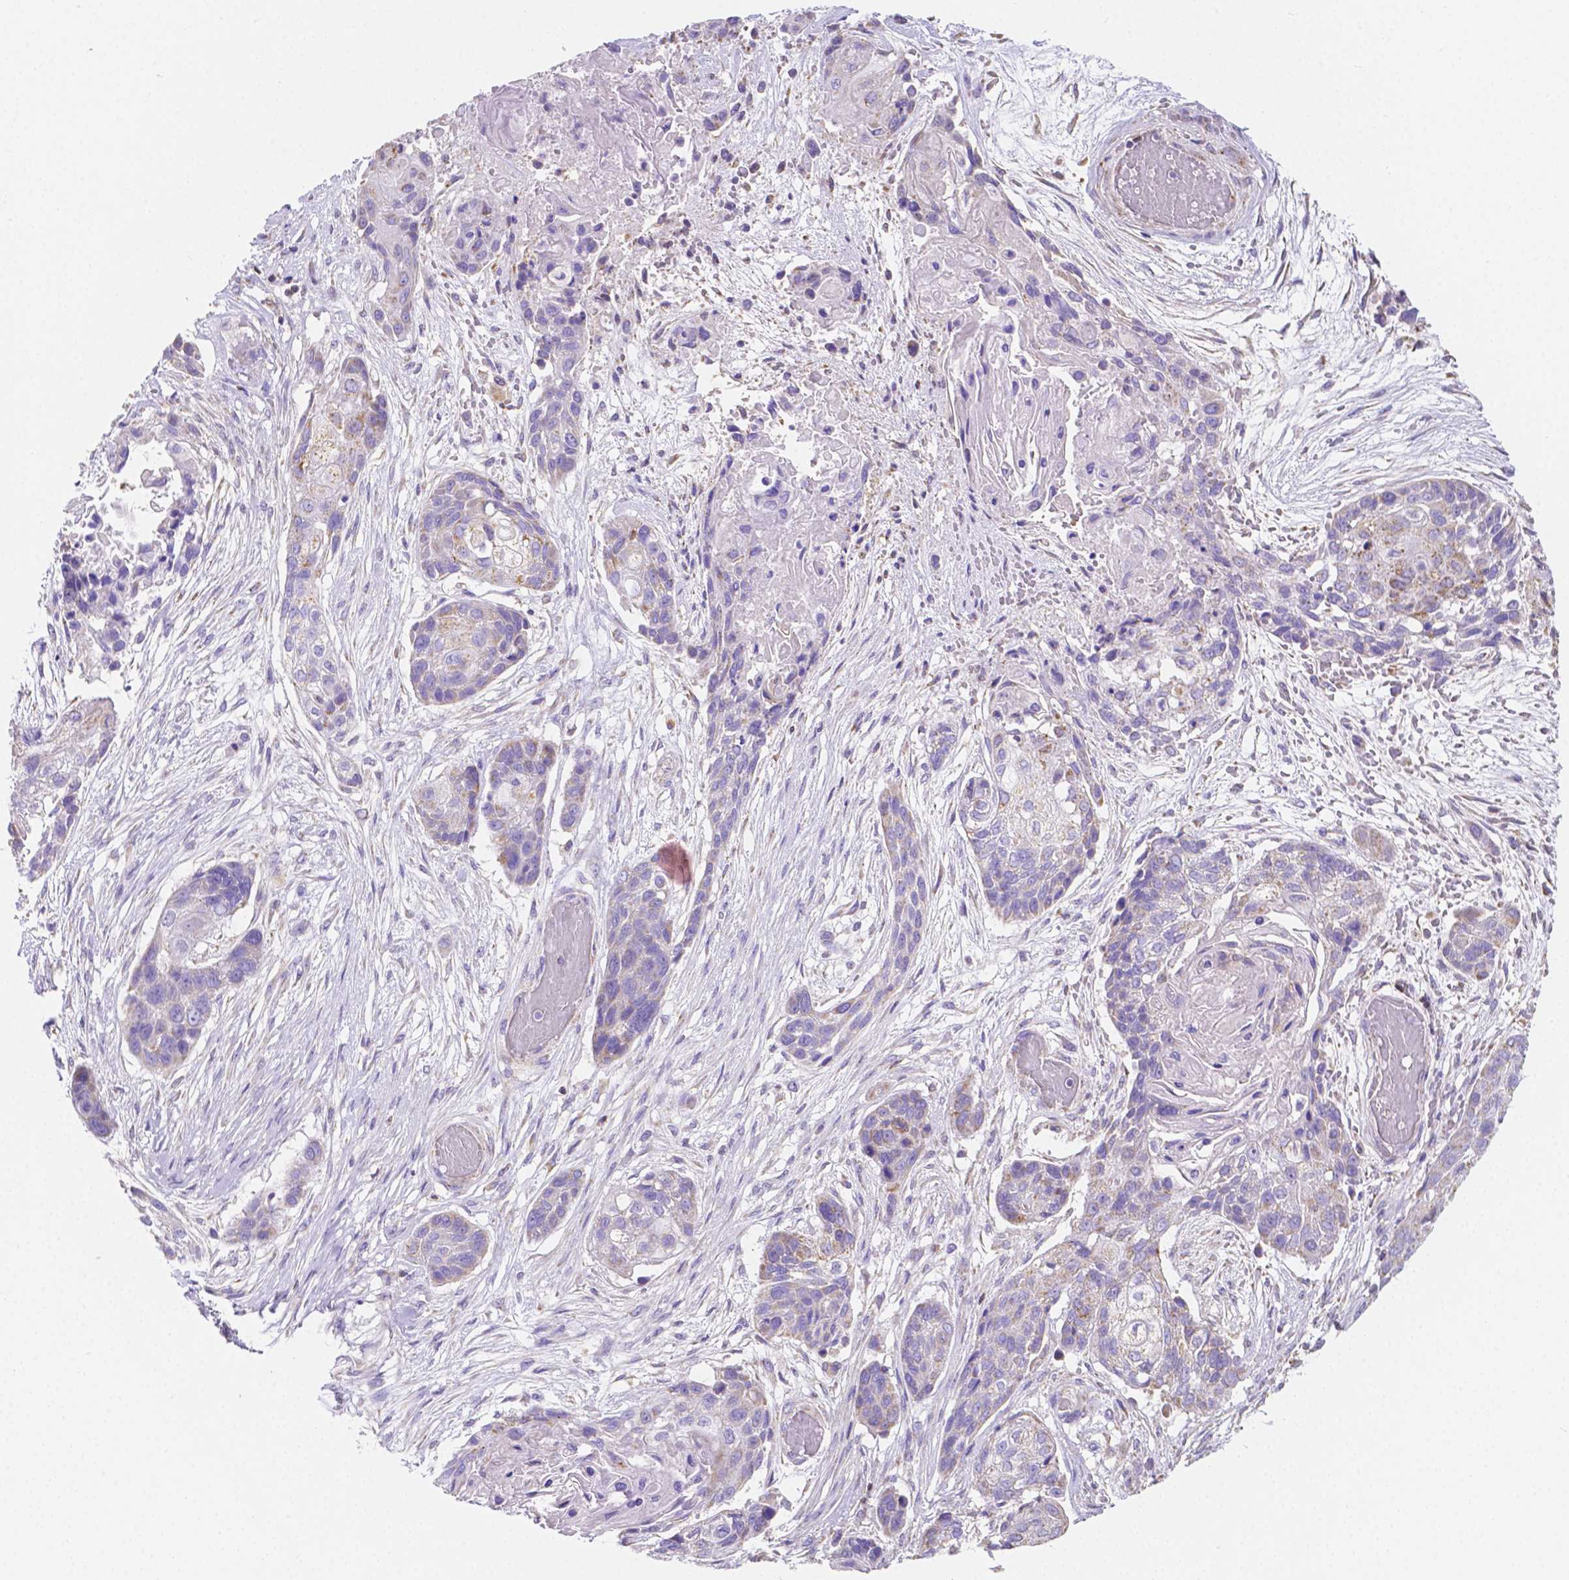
{"staining": {"intensity": "weak", "quantity": "<25%", "location": "cytoplasmic/membranous"}, "tissue": "lung cancer", "cell_type": "Tumor cells", "image_type": "cancer", "snomed": [{"axis": "morphology", "description": "Squamous cell carcinoma, NOS"}, {"axis": "topography", "description": "Lung"}], "caption": "The micrograph demonstrates no significant staining in tumor cells of lung cancer.", "gene": "SGTB", "patient": {"sex": "male", "age": 69}}